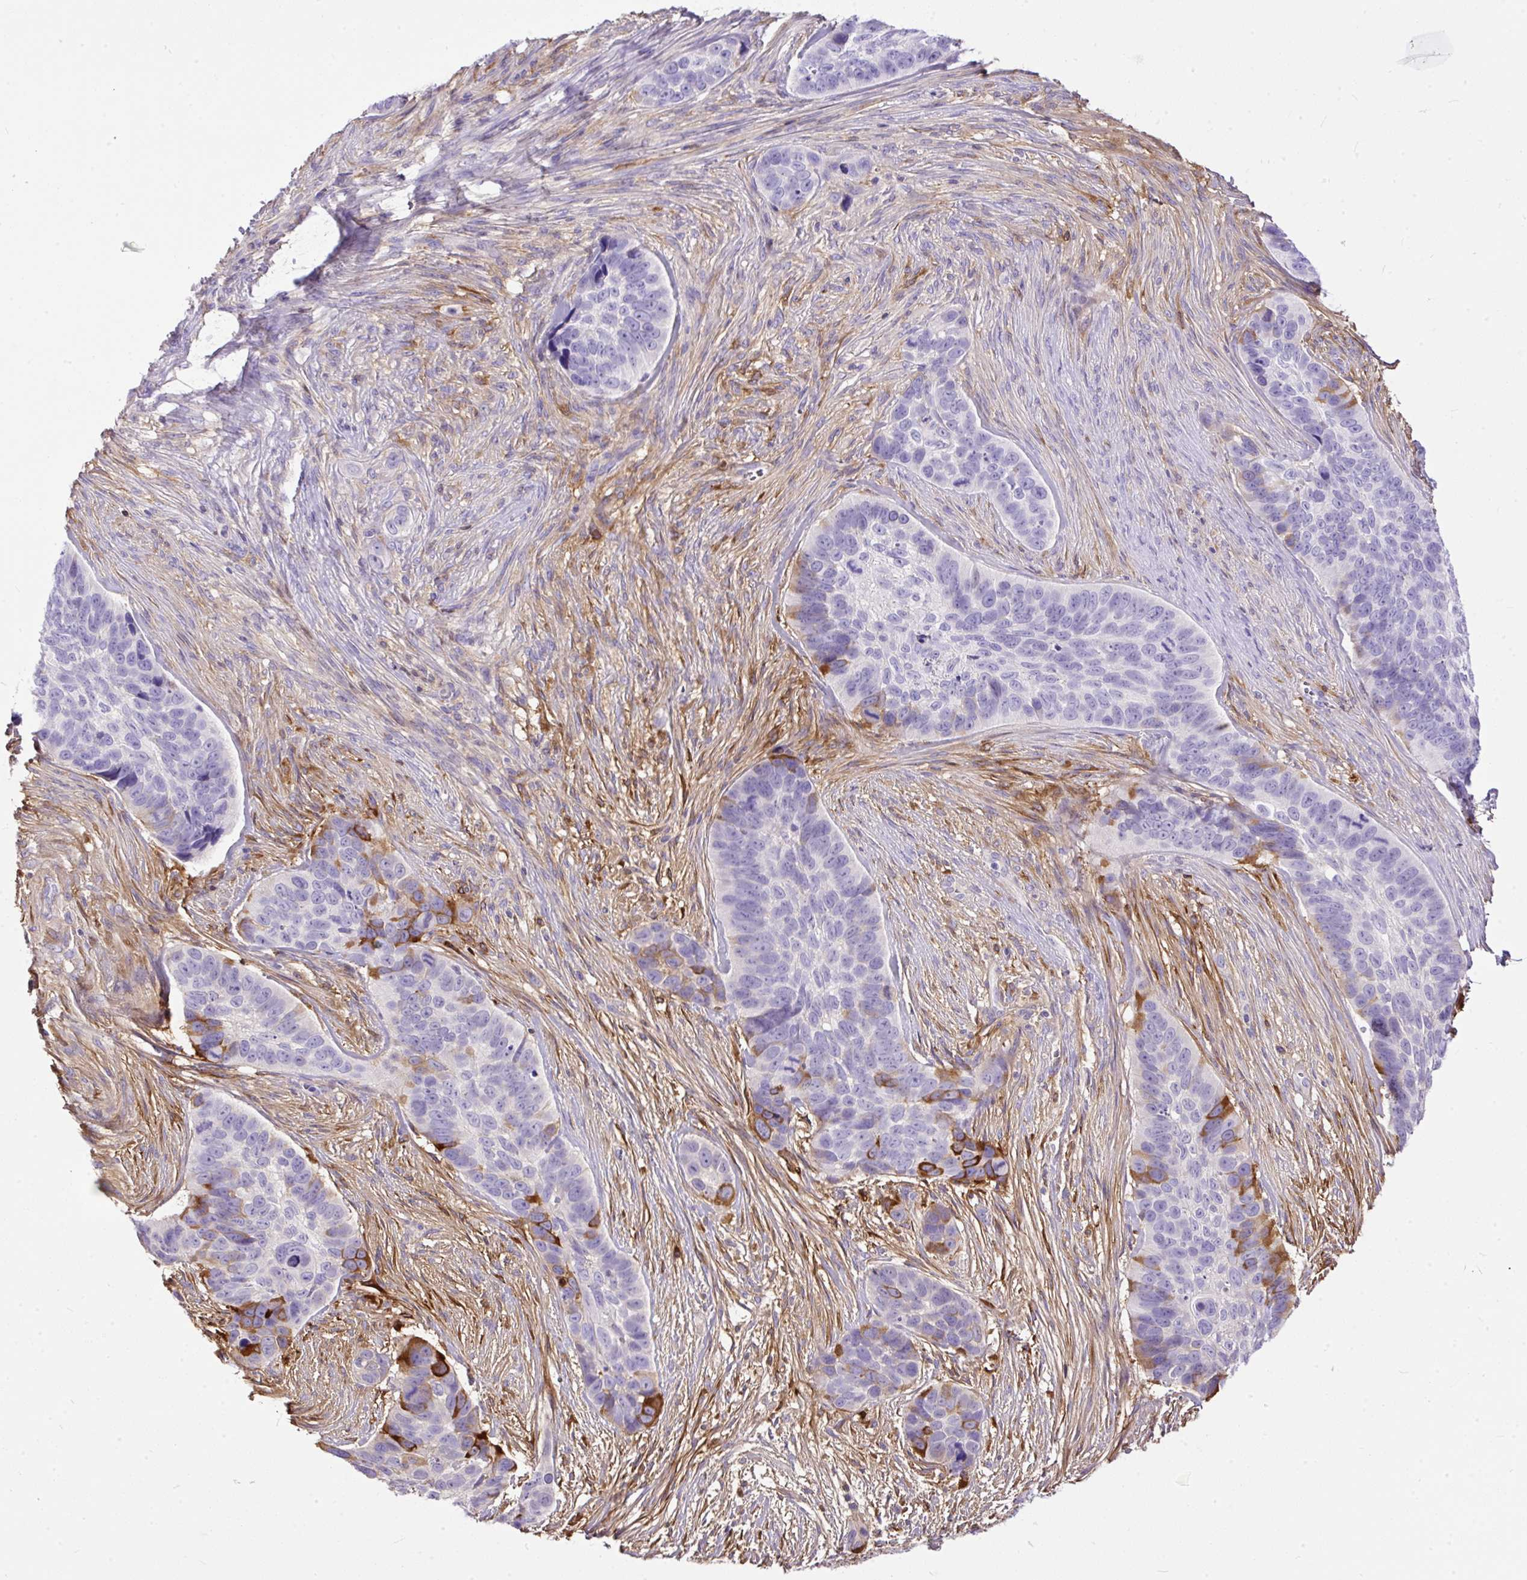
{"staining": {"intensity": "negative", "quantity": "none", "location": "none"}, "tissue": "skin cancer", "cell_type": "Tumor cells", "image_type": "cancer", "snomed": [{"axis": "morphology", "description": "Basal cell carcinoma"}, {"axis": "topography", "description": "Skin"}], "caption": "Immunohistochemistry (IHC) image of neoplastic tissue: skin cancer stained with DAB exhibits no significant protein positivity in tumor cells. (Stains: DAB immunohistochemistry with hematoxylin counter stain, Microscopy: brightfield microscopy at high magnification).", "gene": "CLEC3B", "patient": {"sex": "female", "age": 82}}